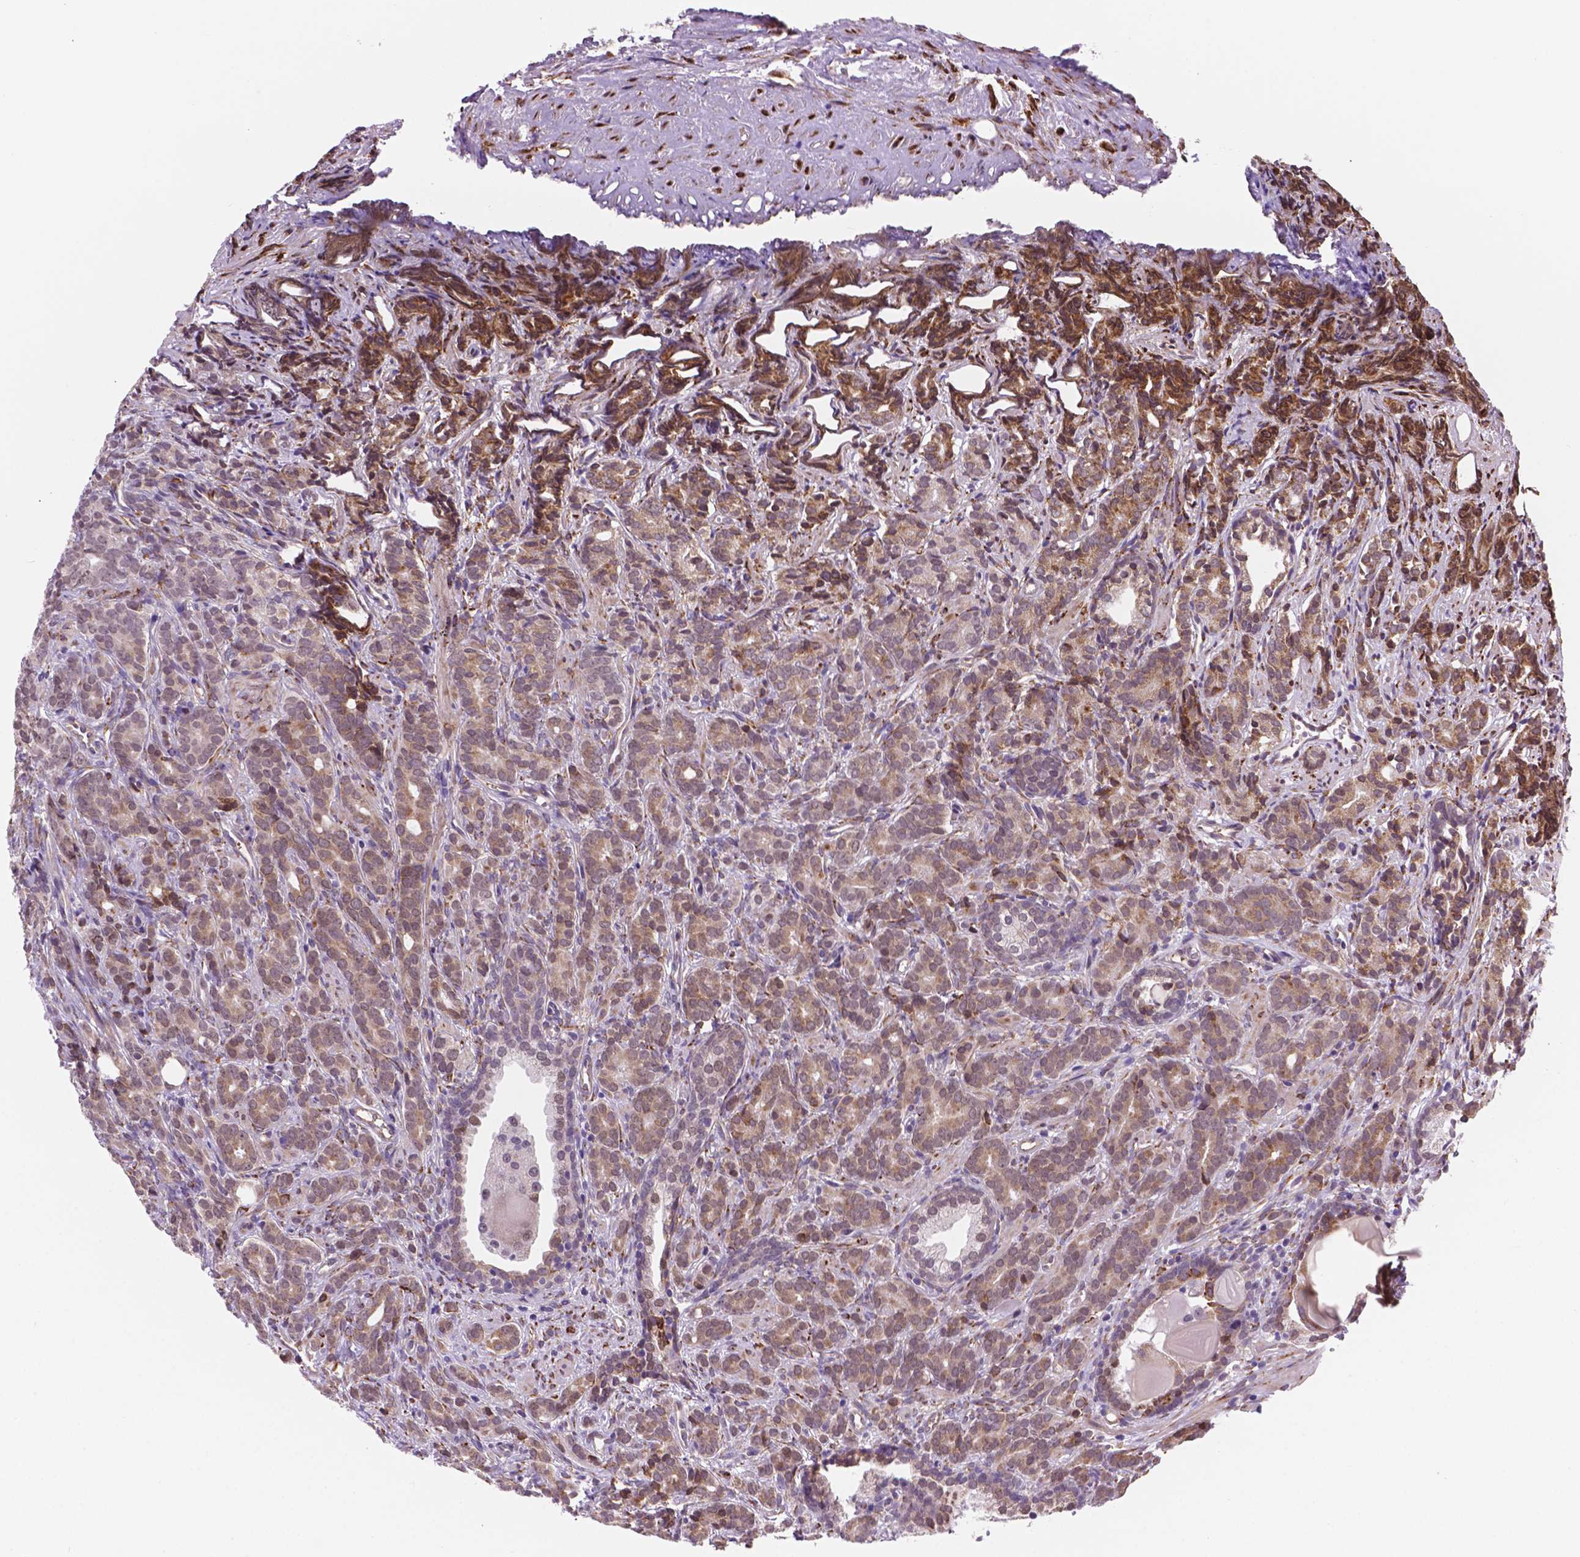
{"staining": {"intensity": "moderate", "quantity": "25%-75%", "location": "cytoplasmic/membranous"}, "tissue": "prostate cancer", "cell_type": "Tumor cells", "image_type": "cancer", "snomed": [{"axis": "morphology", "description": "Adenocarcinoma, High grade"}, {"axis": "topography", "description": "Prostate"}], "caption": "Immunohistochemistry (DAB (3,3'-diaminobenzidine)) staining of prostate cancer (adenocarcinoma (high-grade)) exhibits moderate cytoplasmic/membranous protein expression in approximately 25%-75% of tumor cells.", "gene": "FNIP1", "patient": {"sex": "male", "age": 84}}